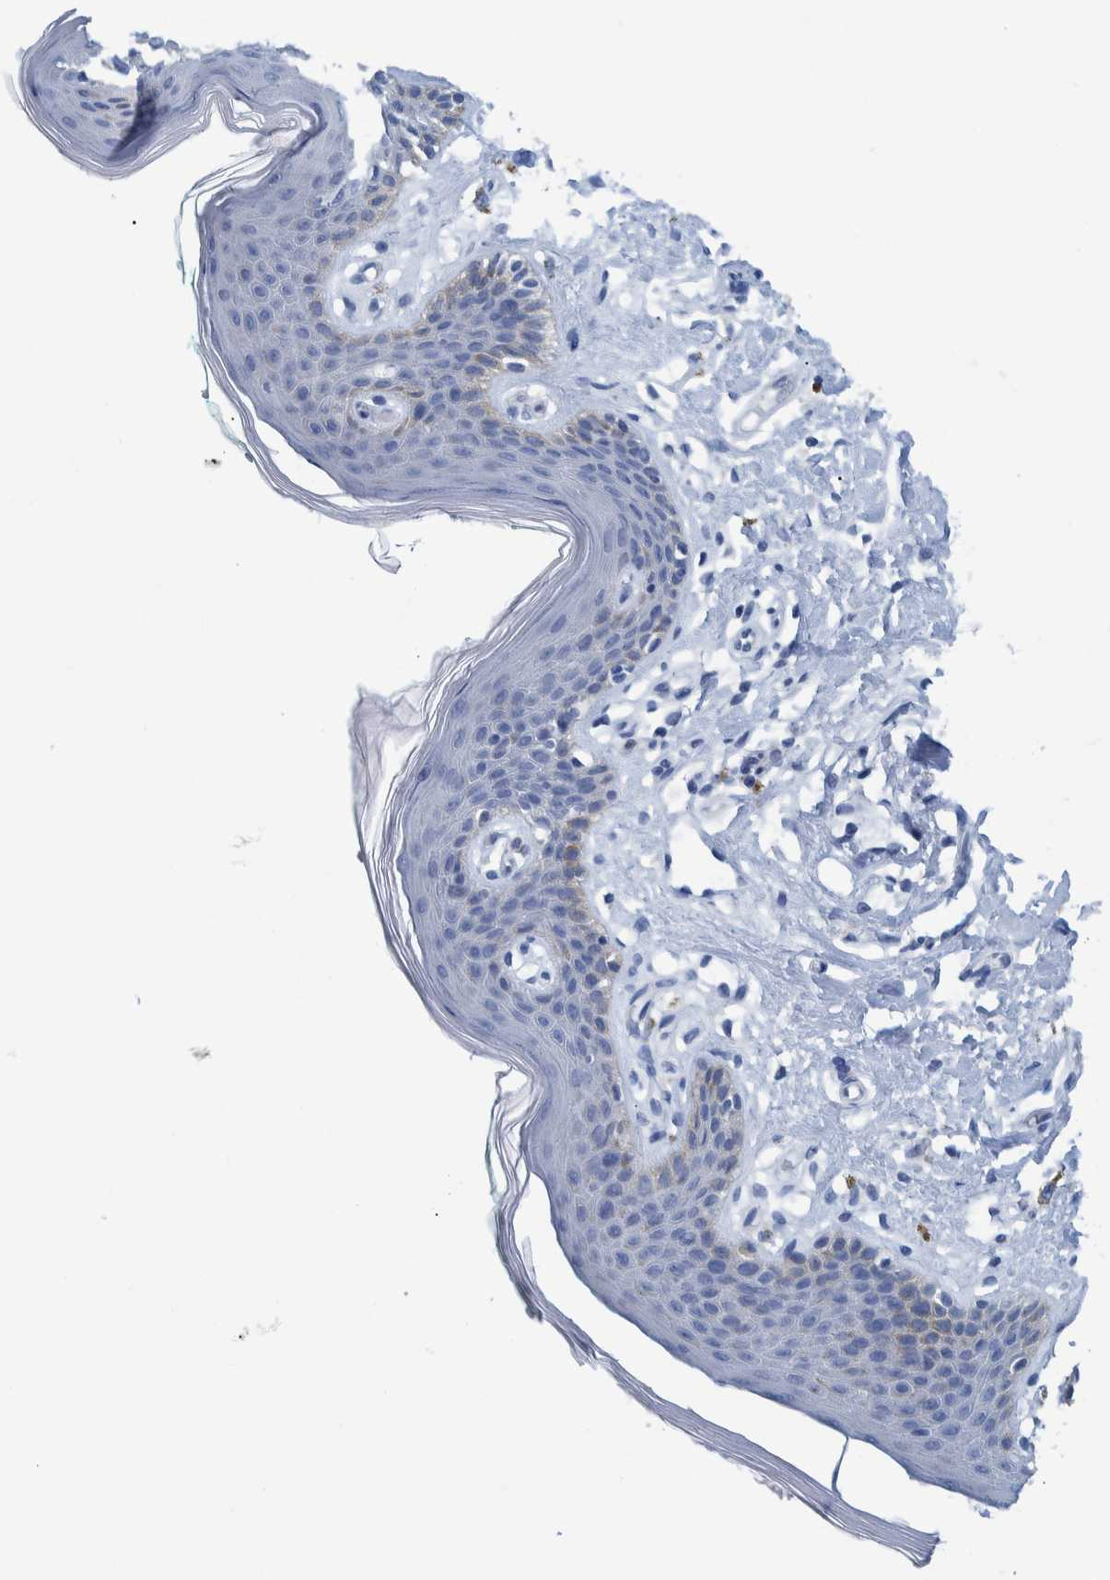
{"staining": {"intensity": "negative", "quantity": "none", "location": "none"}, "tissue": "skin", "cell_type": "Epidermal cells", "image_type": "normal", "snomed": [{"axis": "morphology", "description": "Normal tissue, NOS"}, {"axis": "topography", "description": "Vulva"}], "caption": "Skin stained for a protein using immunohistochemistry (IHC) reveals no expression epidermal cells.", "gene": "IDO1", "patient": {"sex": "female", "age": 66}}